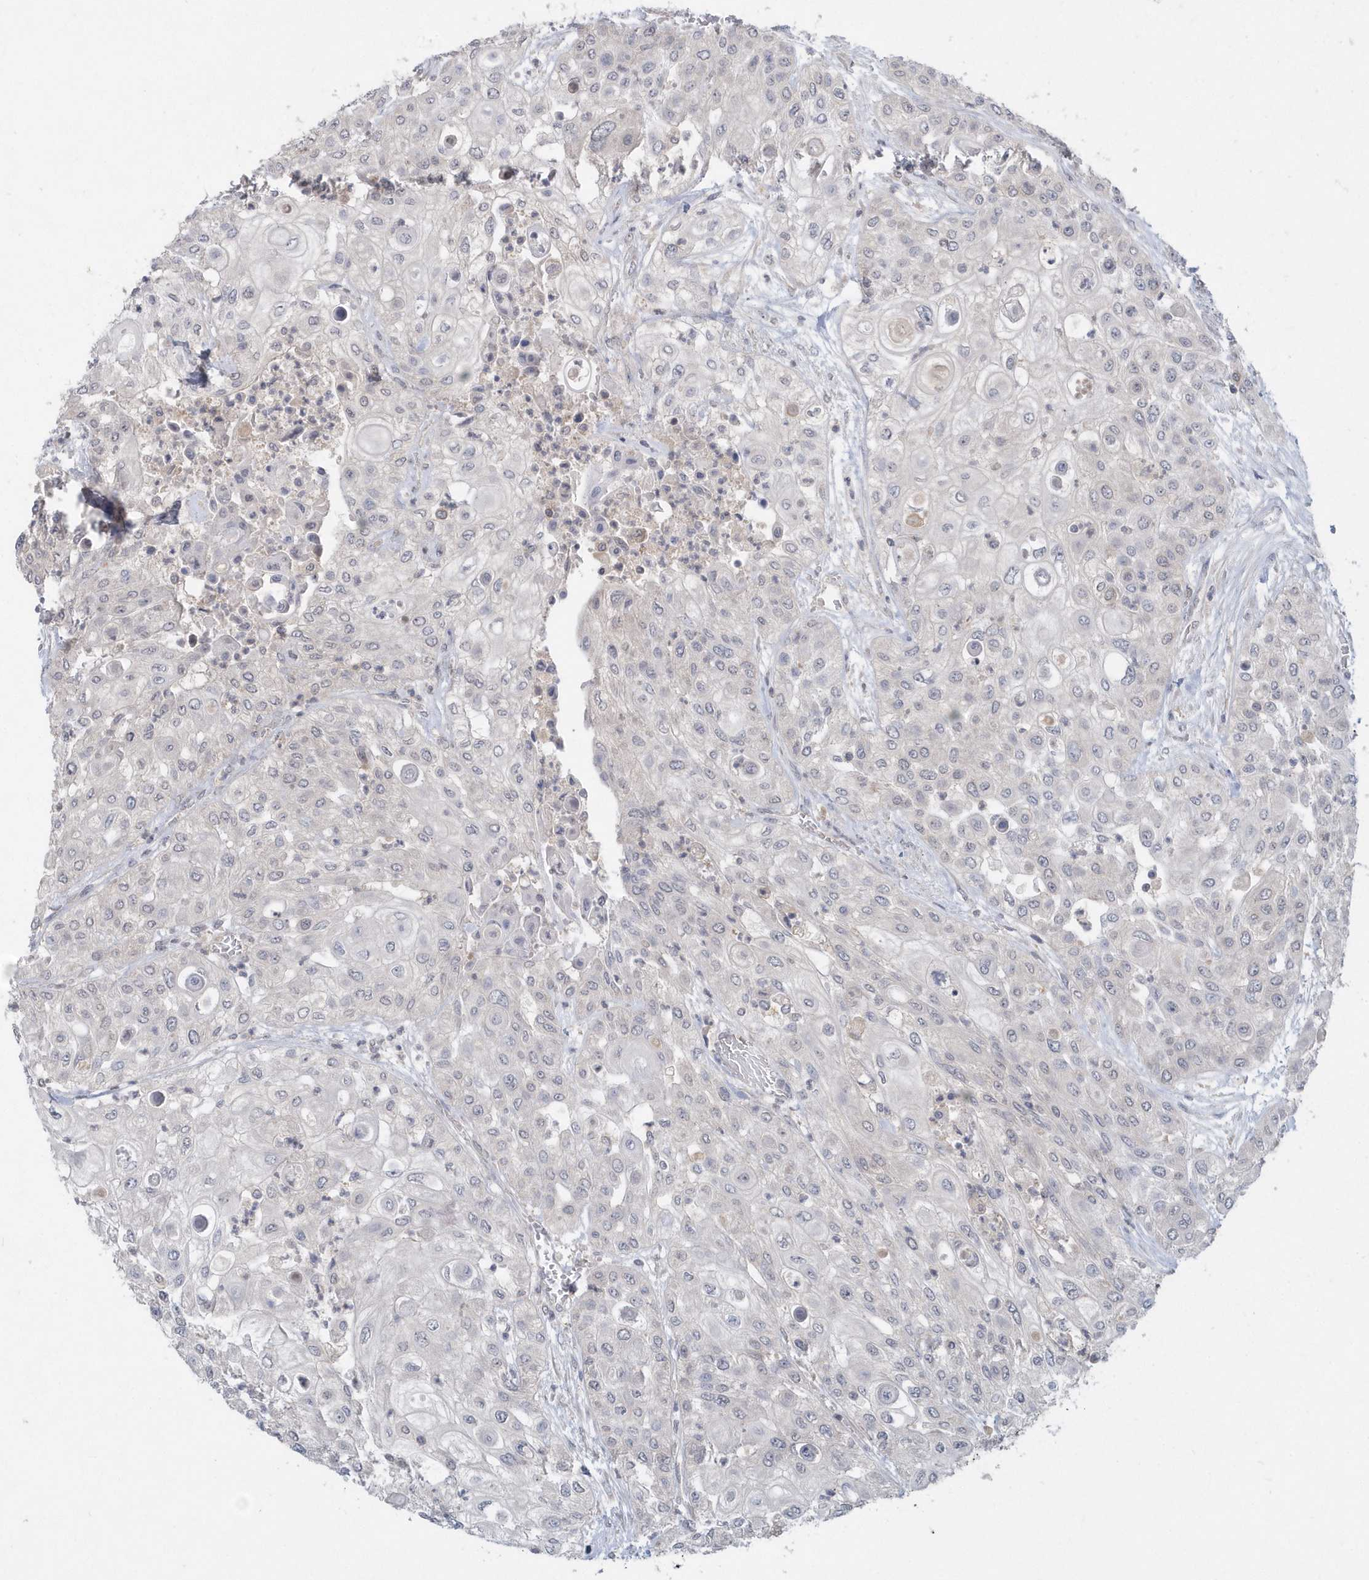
{"staining": {"intensity": "negative", "quantity": "none", "location": "none"}, "tissue": "urothelial cancer", "cell_type": "Tumor cells", "image_type": "cancer", "snomed": [{"axis": "morphology", "description": "Urothelial carcinoma, High grade"}, {"axis": "topography", "description": "Urinary bladder"}], "caption": "Image shows no significant protein expression in tumor cells of urothelial cancer.", "gene": "AKR7A2", "patient": {"sex": "female", "age": 79}}